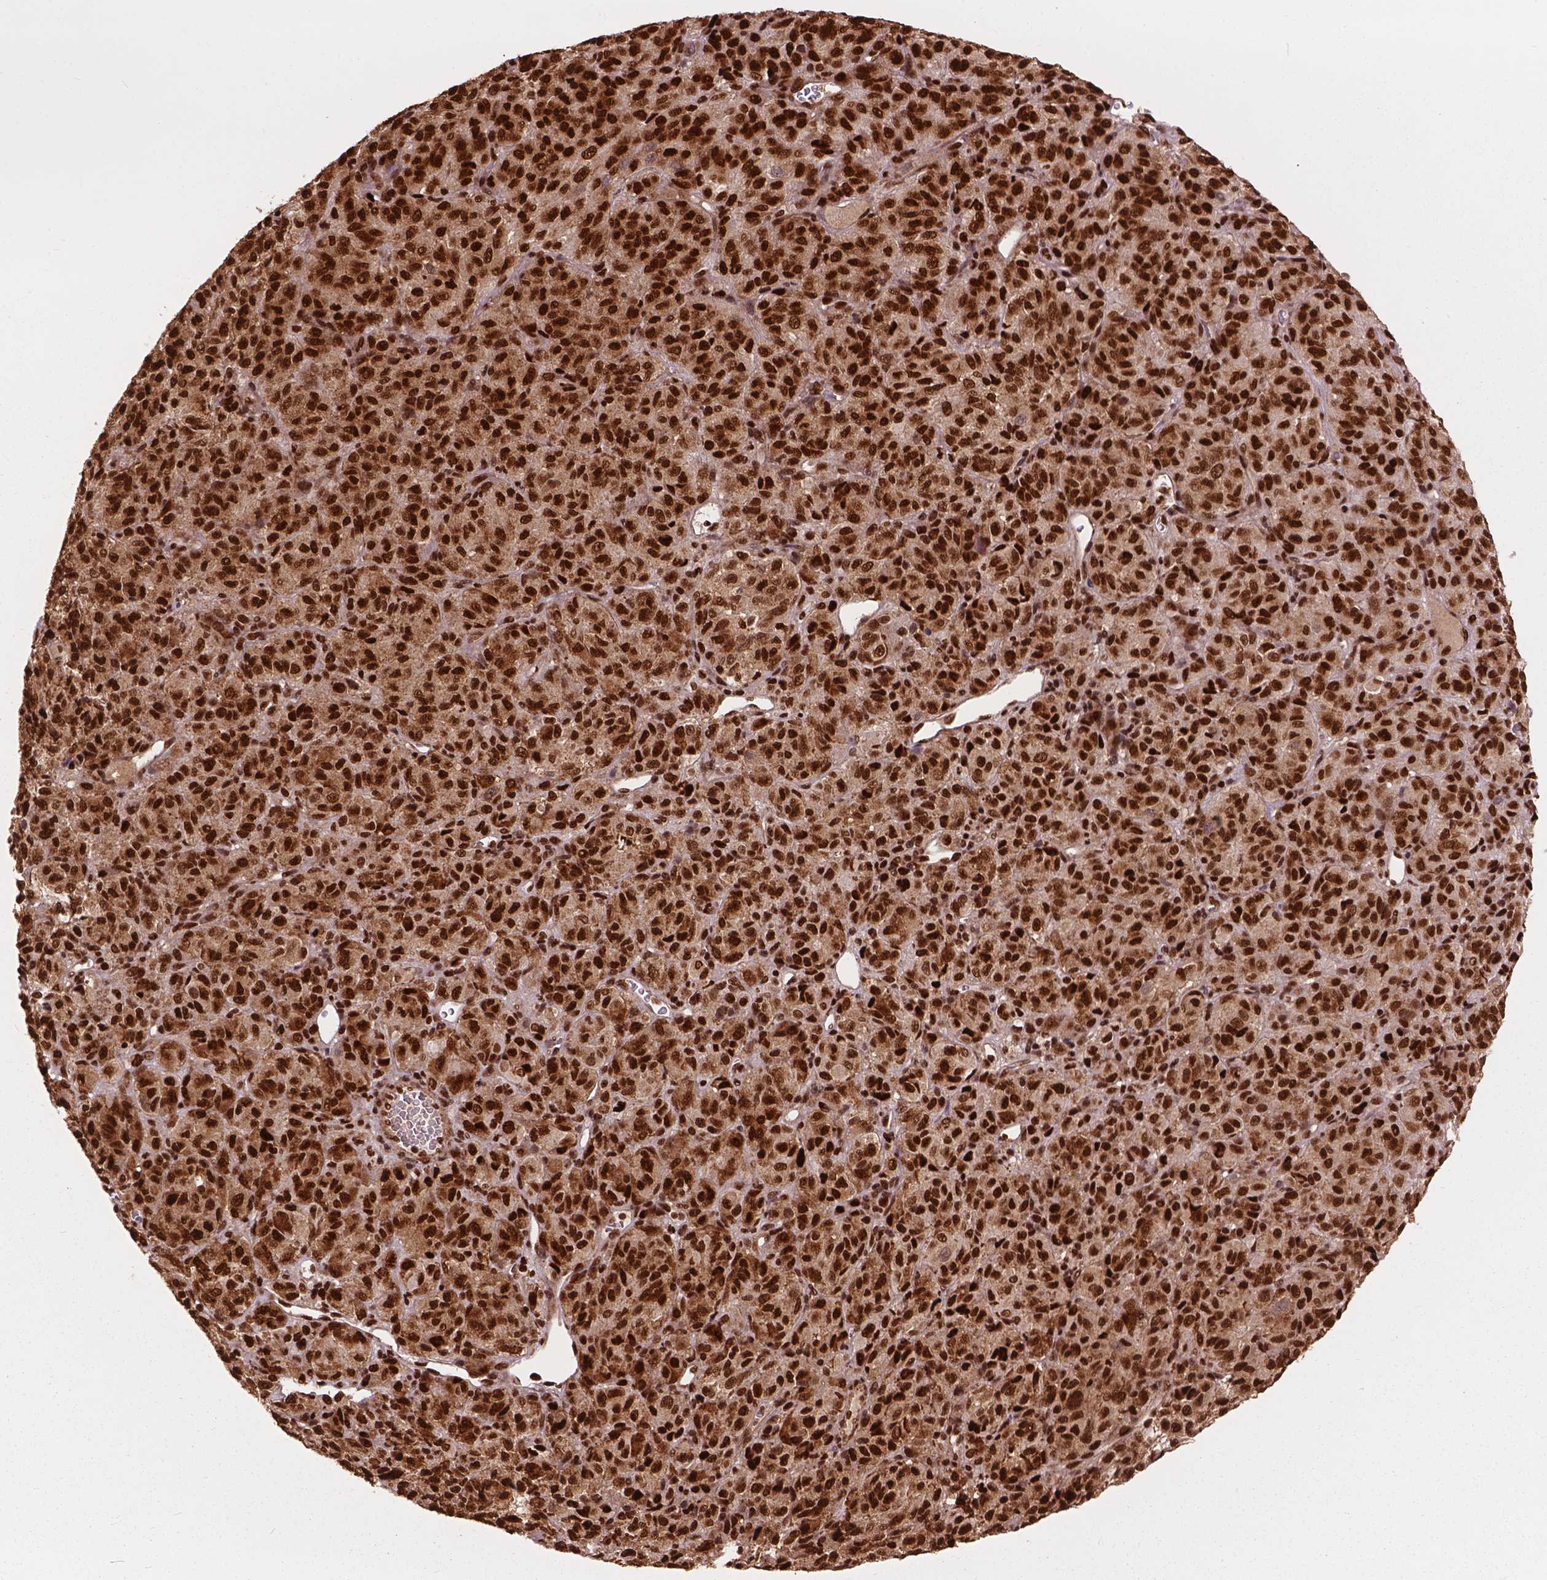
{"staining": {"intensity": "strong", "quantity": ">75%", "location": "cytoplasmic/membranous,nuclear"}, "tissue": "melanoma", "cell_type": "Tumor cells", "image_type": "cancer", "snomed": [{"axis": "morphology", "description": "Malignant melanoma, Metastatic site"}, {"axis": "topography", "description": "Brain"}], "caption": "The immunohistochemical stain labels strong cytoplasmic/membranous and nuclear positivity in tumor cells of melanoma tissue.", "gene": "ANP32B", "patient": {"sex": "female", "age": 56}}